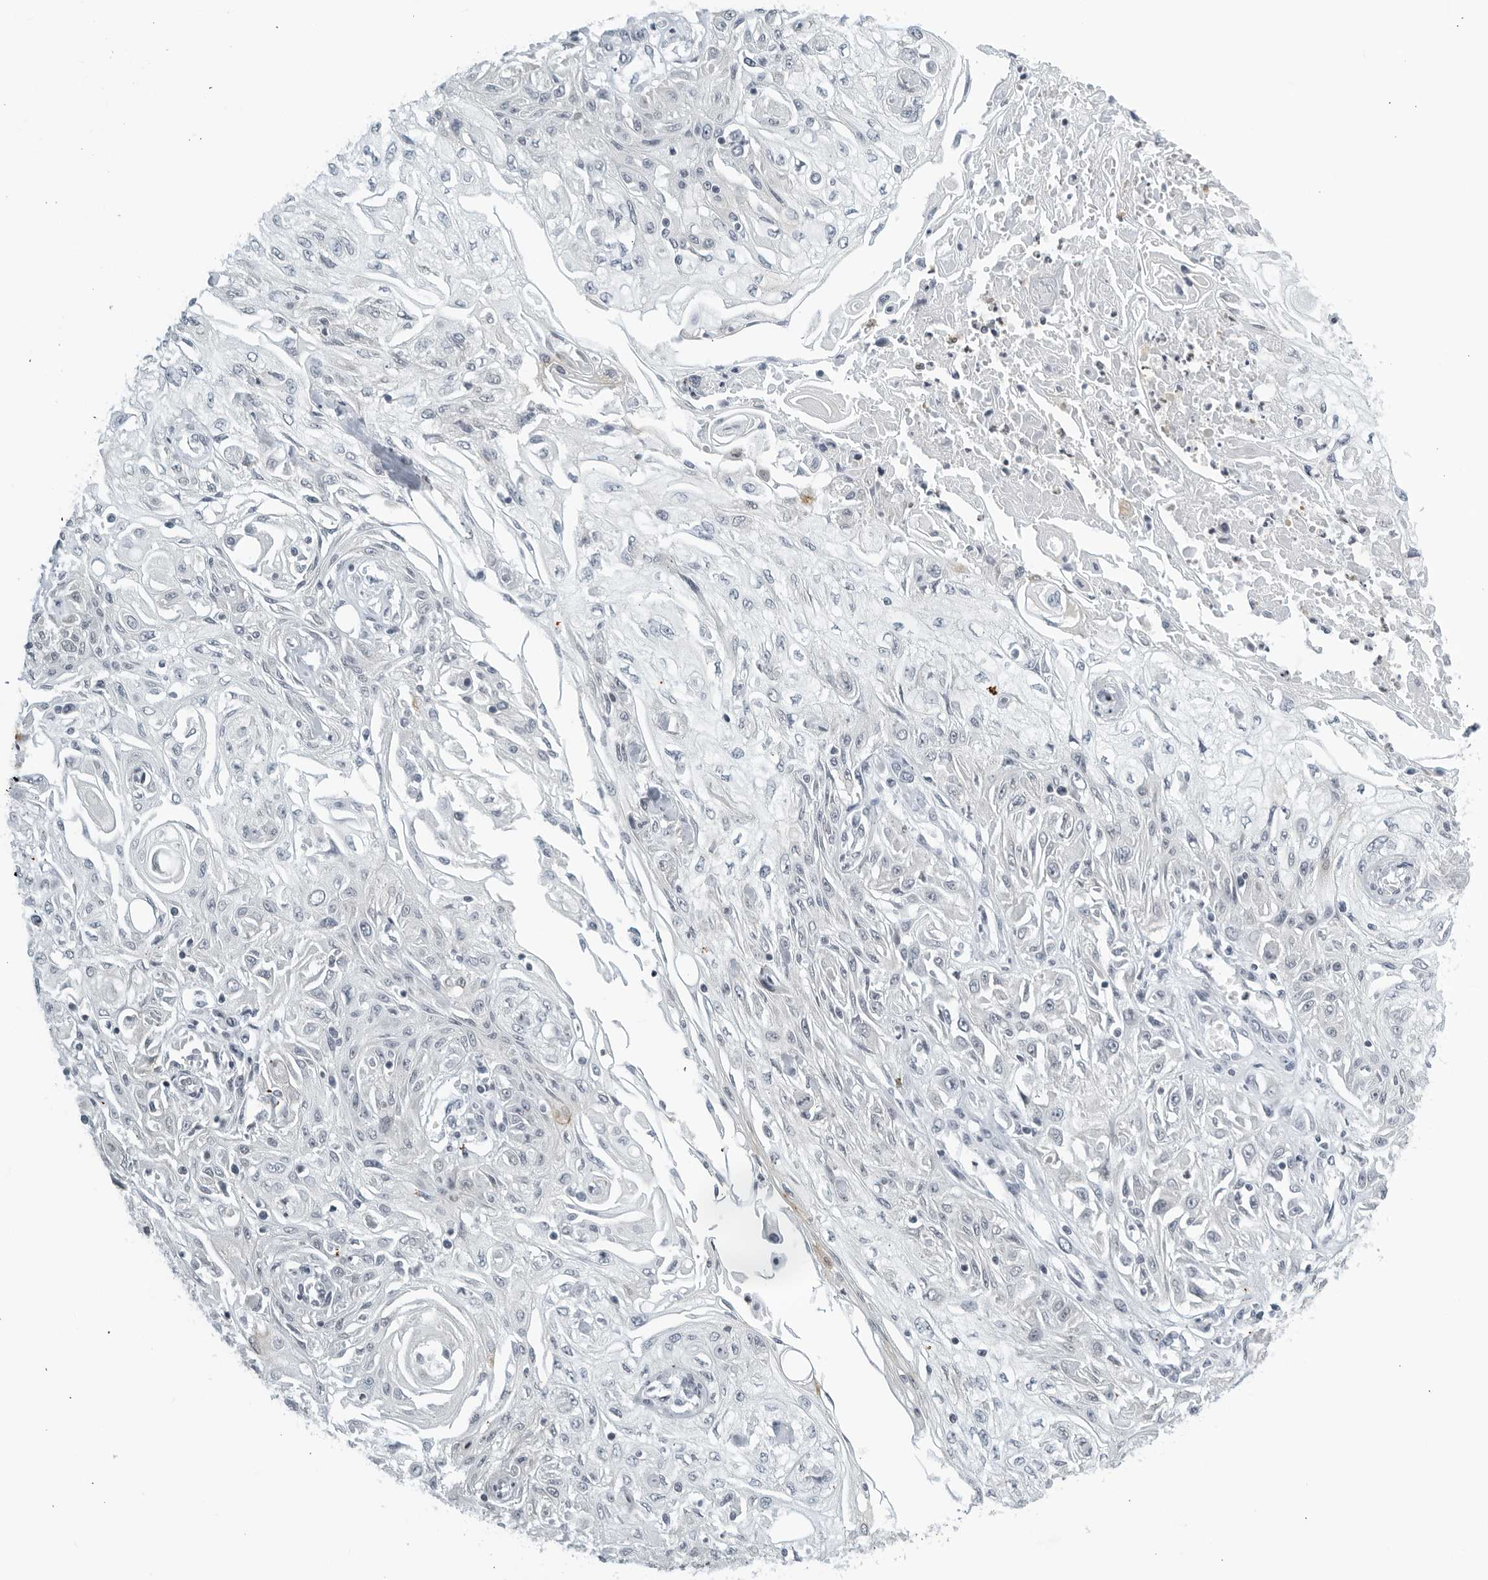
{"staining": {"intensity": "negative", "quantity": "none", "location": "none"}, "tissue": "skin cancer", "cell_type": "Tumor cells", "image_type": "cancer", "snomed": [{"axis": "morphology", "description": "Squamous cell carcinoma, NOS"}, {"axis": "morphology", "description": "Squamous cell carcinoma, metastatic, NOS"}, {"axis": "topography", "description": "Skin"}, {"axis": "topography", "description": "Lymph node"}], "caption": "The photomicrograph displays no staining of tumor cells in skin cancer (squamous cell carcinoma).", "gene": "KLK7", "patient": {"sex": "male", "age": 75}}